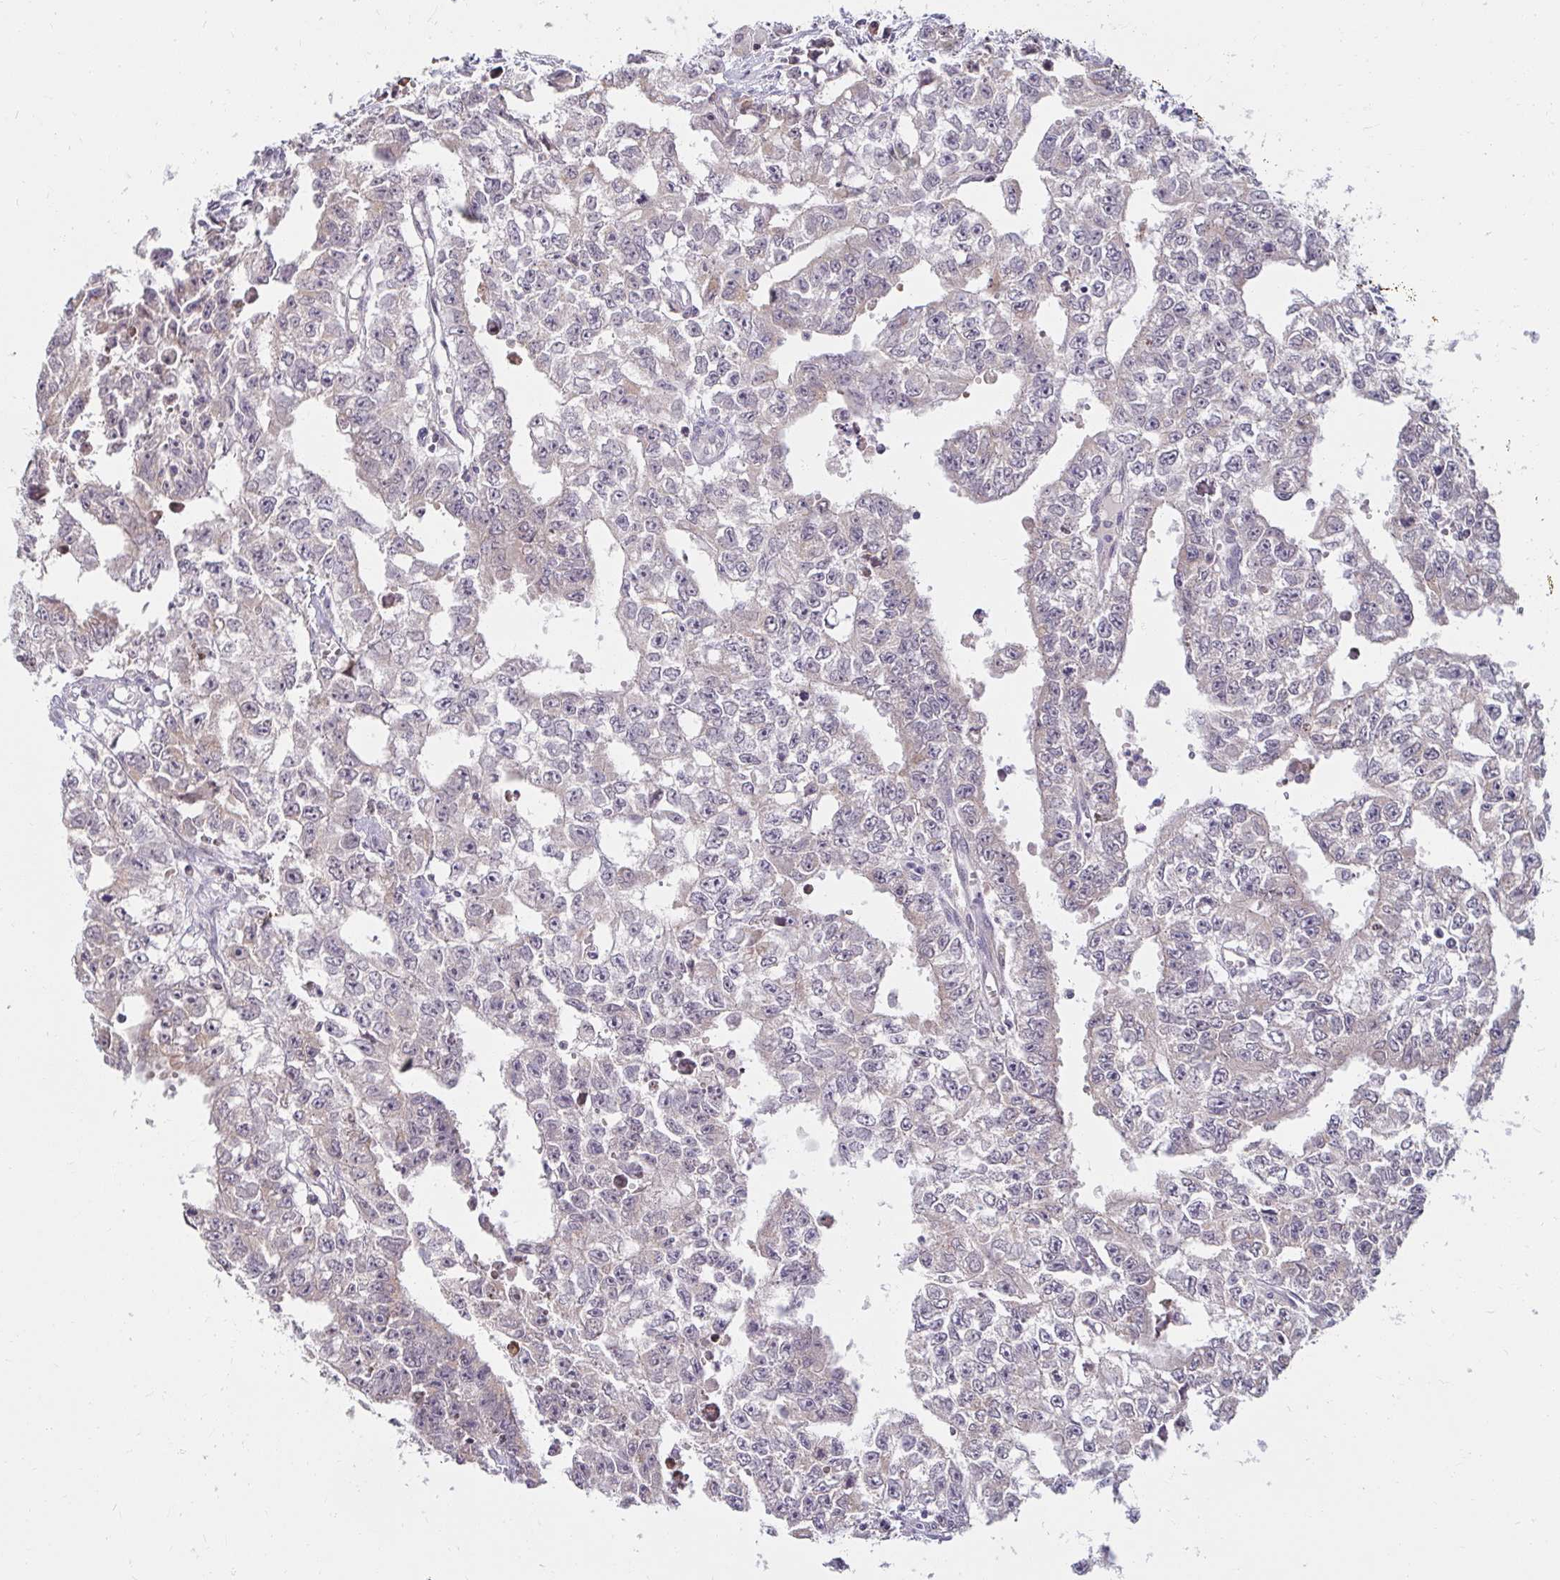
{"staining": {"intensity": "negative", "quantity": "none", "location": "none"}, "tissue": "testis cancer", "cell_type": "Tumor cells", "image_type": "cancer", "snomed": [{"axis": "morphology", "description": "Carcinoma, Embryonal, NOS"}, {"axis": "morphology", "description": "Teratoma, malignant, NOS"}, {"axis": "topography", "description": "Testis"}], "caption": "This image is of malignant teratoma (testis) stained with immunohistochemistry to label a protein in brown with the nuclei are counter-stained blue. There is no expression in tumor cells.", "gene": "DDN", "patient": {"sex": "male", "age": 24}}